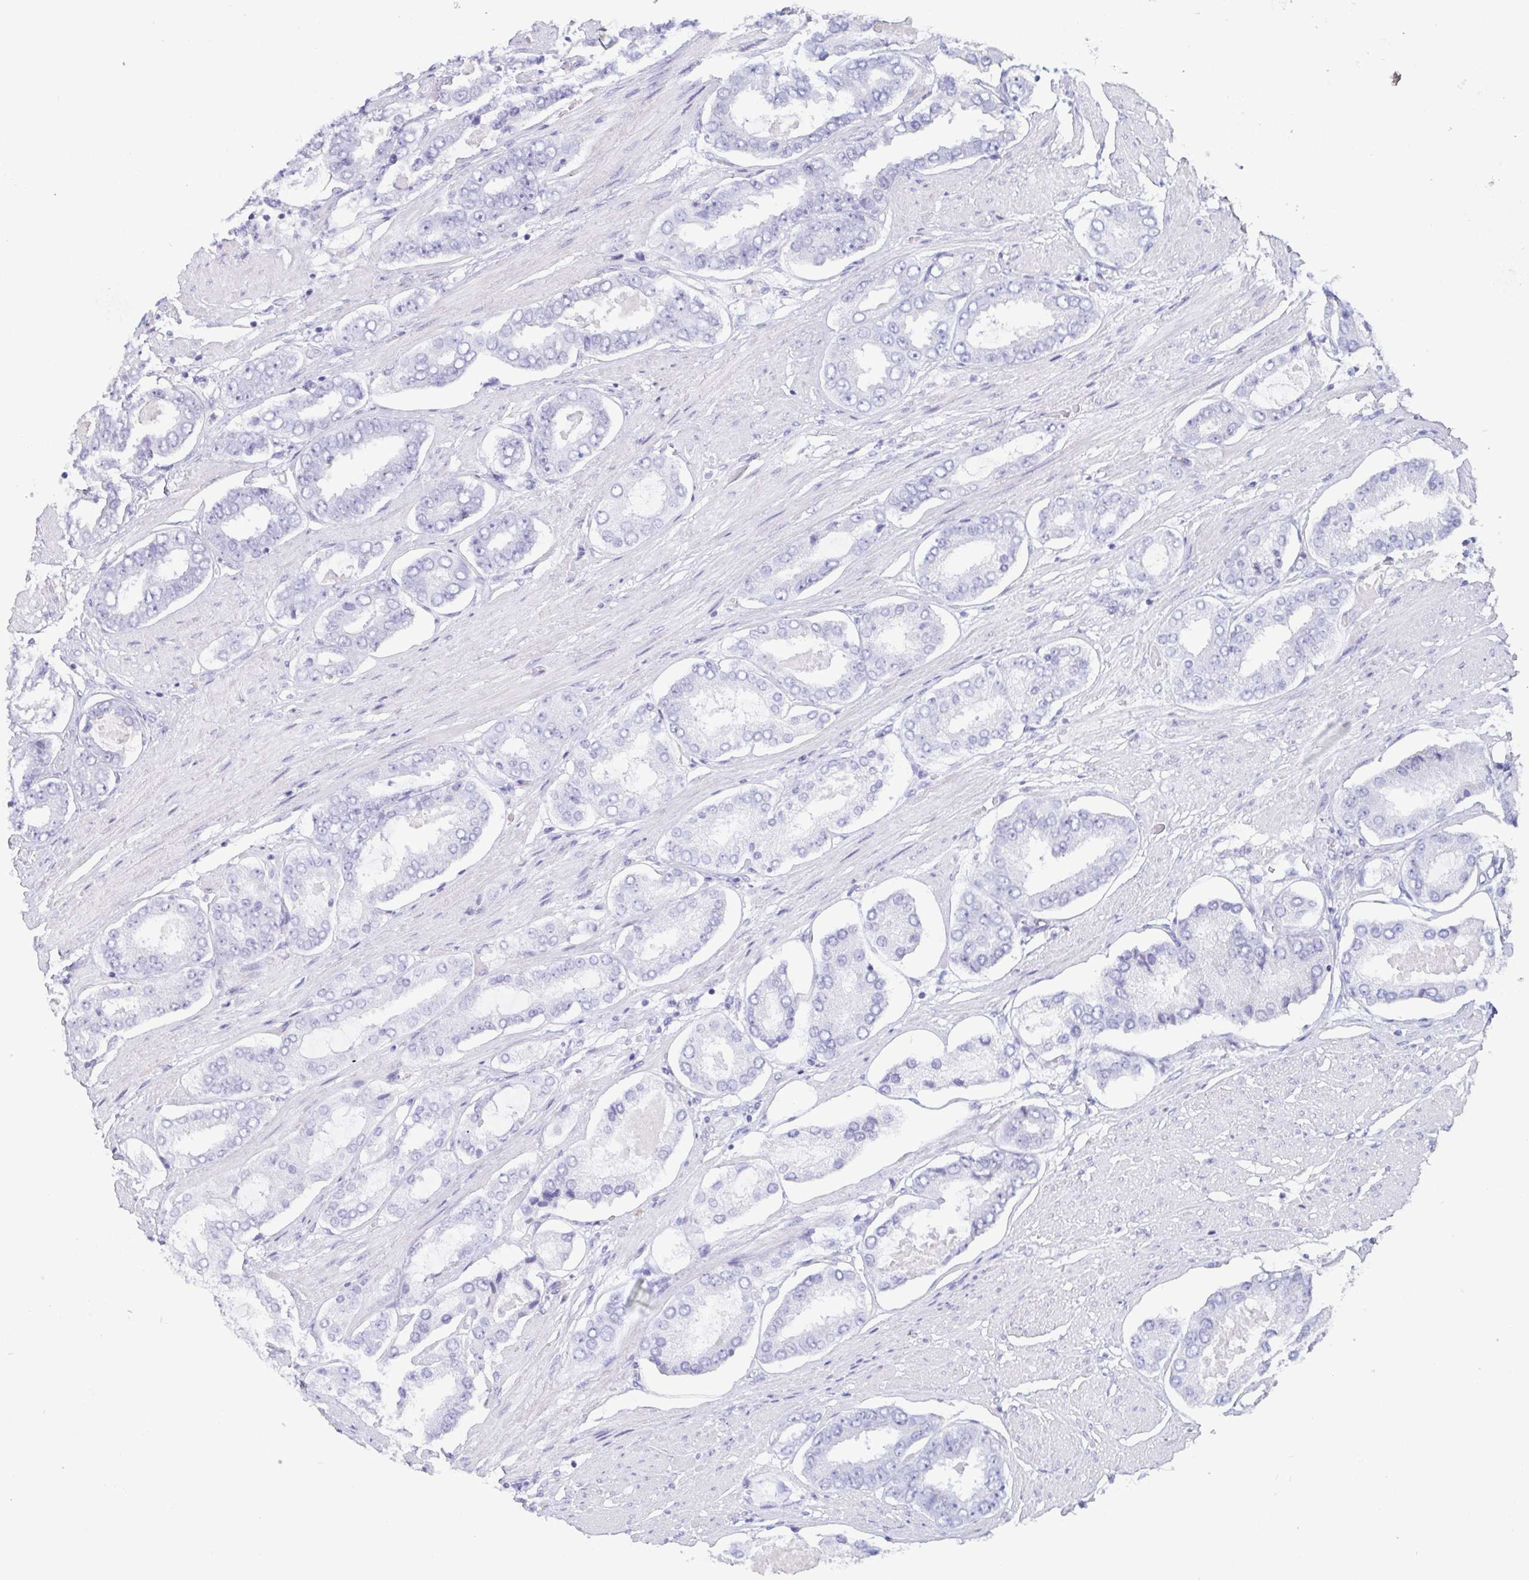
{"staining": {"intensity": "negative", "quantity": "none", "location": "none"}, "tissue": "prostate cancer", "cell_type": "Tumor cells", "image_type": "cancer", "snomed": [{"axis": "morphology", "description": "Adenocarcinoma, High grade"}, {"axis": "topography", "description": "Prostate"}], "caption": "Immunohistochemical staining of human high-grade adenocarcinoma (prostate) shows no significant positivity in tumor cells. (Immunohistochemistry (ihc), brightfield microscopy, high magnification).", "gene": "PRR27", "patient": {"sex": "male", "age": 63}}